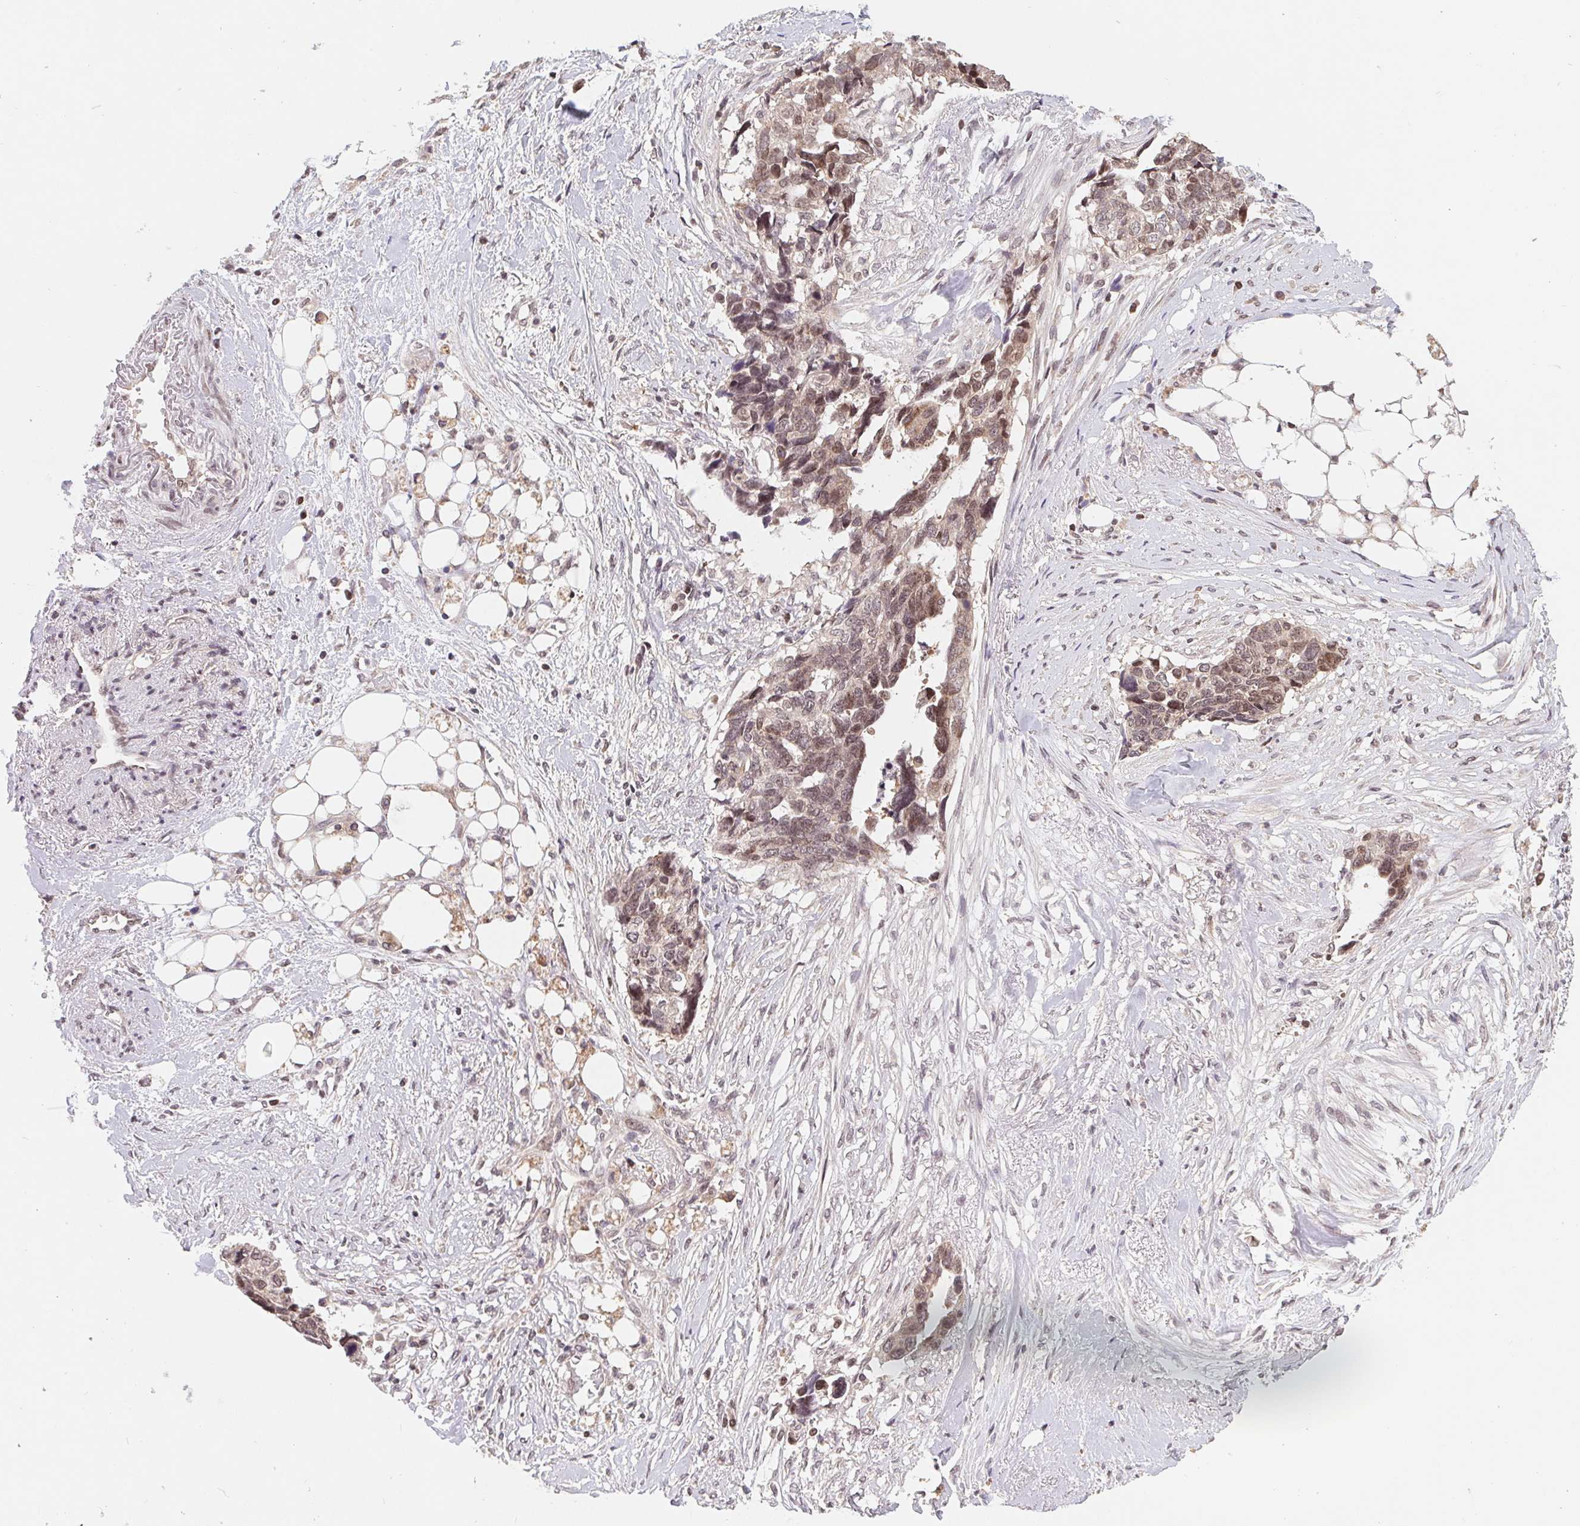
{"staining": {"intensity": "weak", "quantity": ">75%", "location": "nuclear"}, "tissue": "ovarian cancer", "cell_type": "Tumor cells", "image_type": "cancer", "snomed": [{"axis": "morphology", "description": "Cystadenocarcinoma, serous, NOS"}, {"axis": "topography", "description": "Ovary"}], "caption": "DAB immunohistochemical staining of human ovarian cancer displays weak nuclear protein staining in about >75% of tumor cells.", "gene": "HMGN3", "patient": {"sex": "female", "age": 69}}